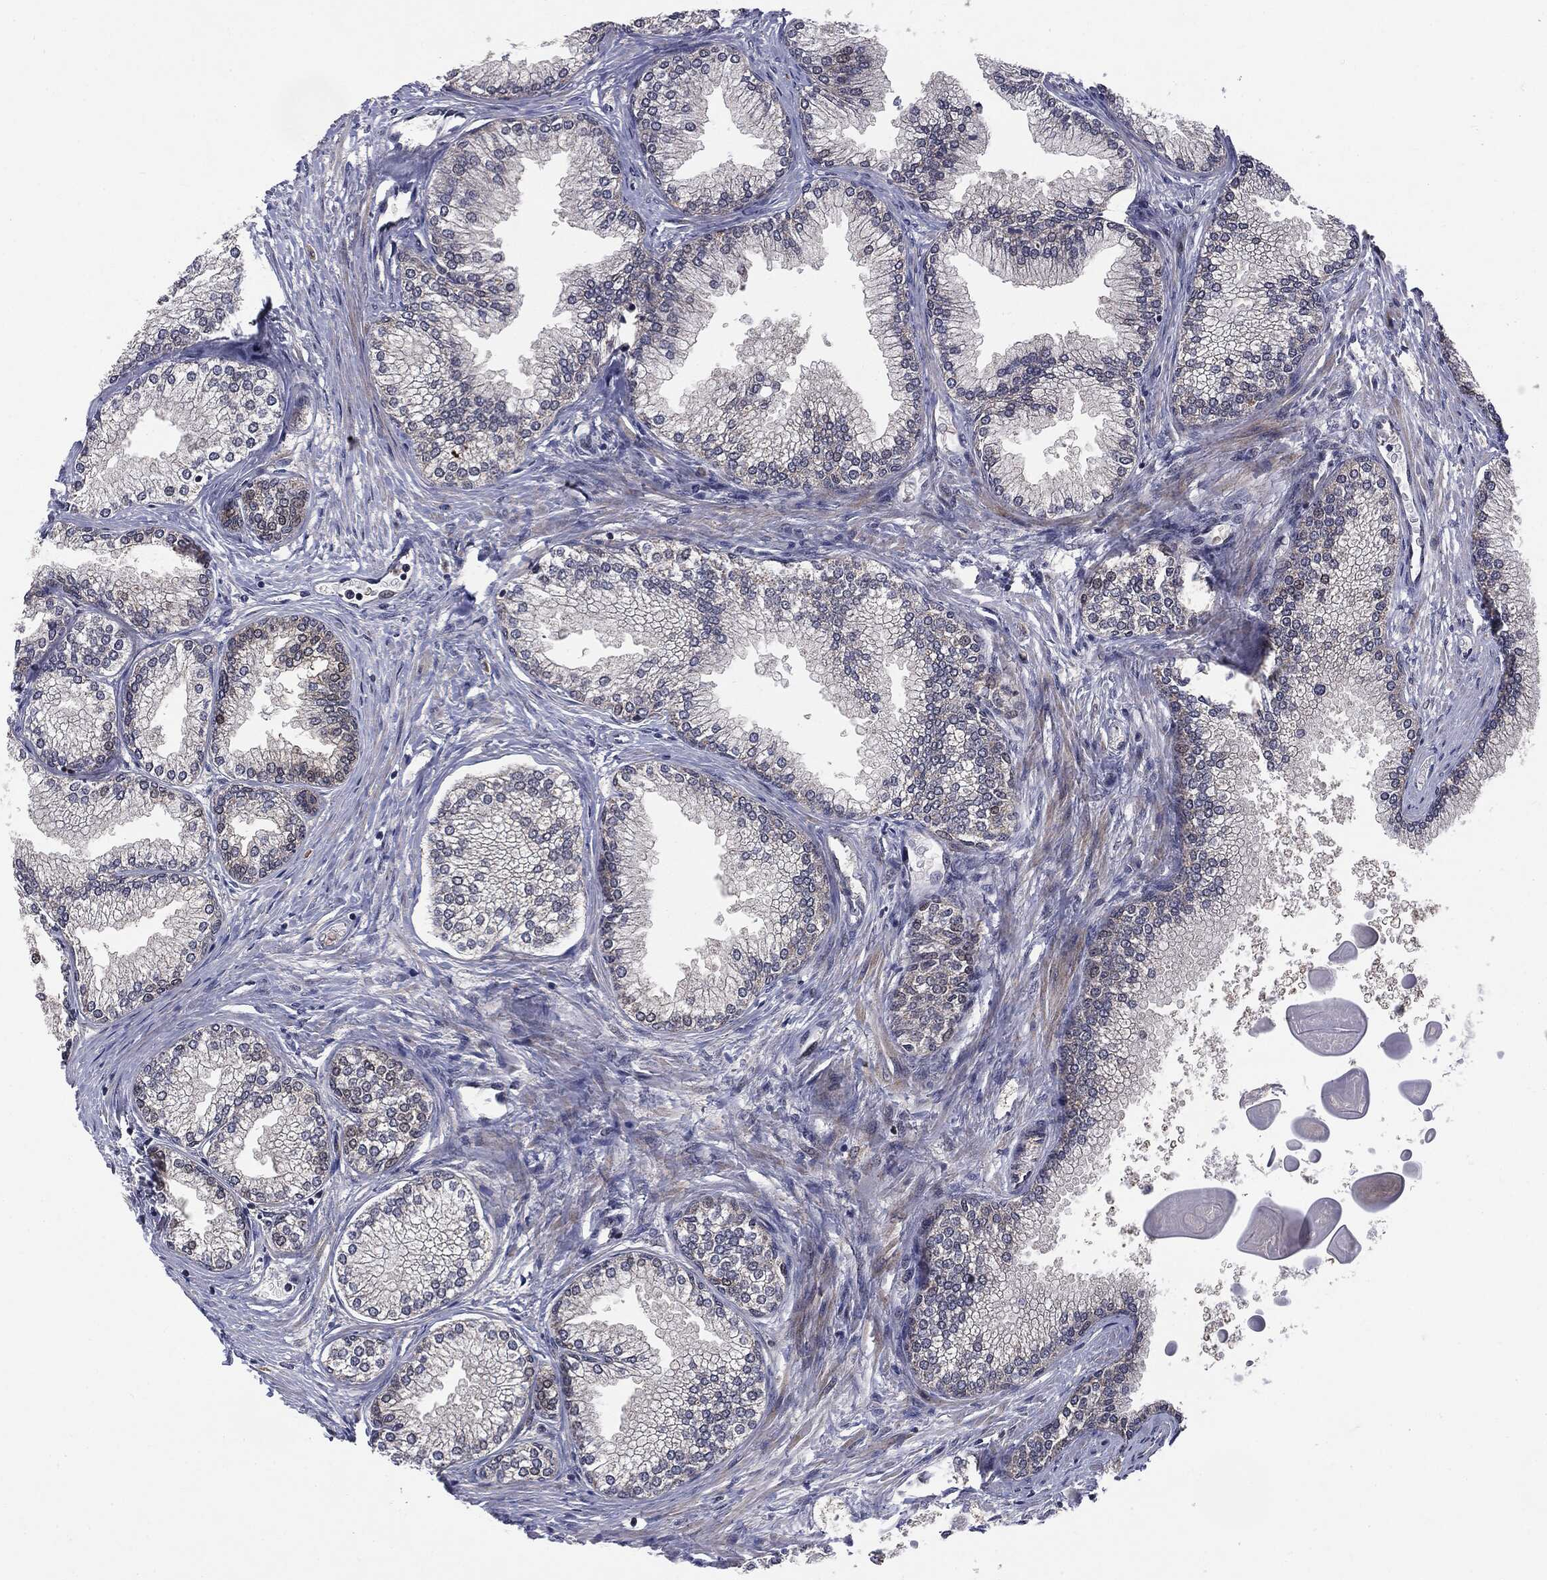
{"staining": {"intensity": "moderate", "quantity": "25%-75%", "location": "cytoplasmic/membranous"}, "tissue": "prostate", "cell_type": "Glandular cells", "image_type": "normal", "snomed": [{"axis": "morphology", "description": "Normal tissue, NOS"}, {"axis": "topography", "description": "Prostate"}], "caption": "An immunohistochemistry (IHC) image of normal tissue is shown. Protein staining in brown highlights moderate cytoplasmic/membranous positivity in prostate within glandular cells. (DAB = brown stain, brightfield microscopy at high magnification).", "gene": "PTPA", "patient": {"sex": "male", "age": 72}}